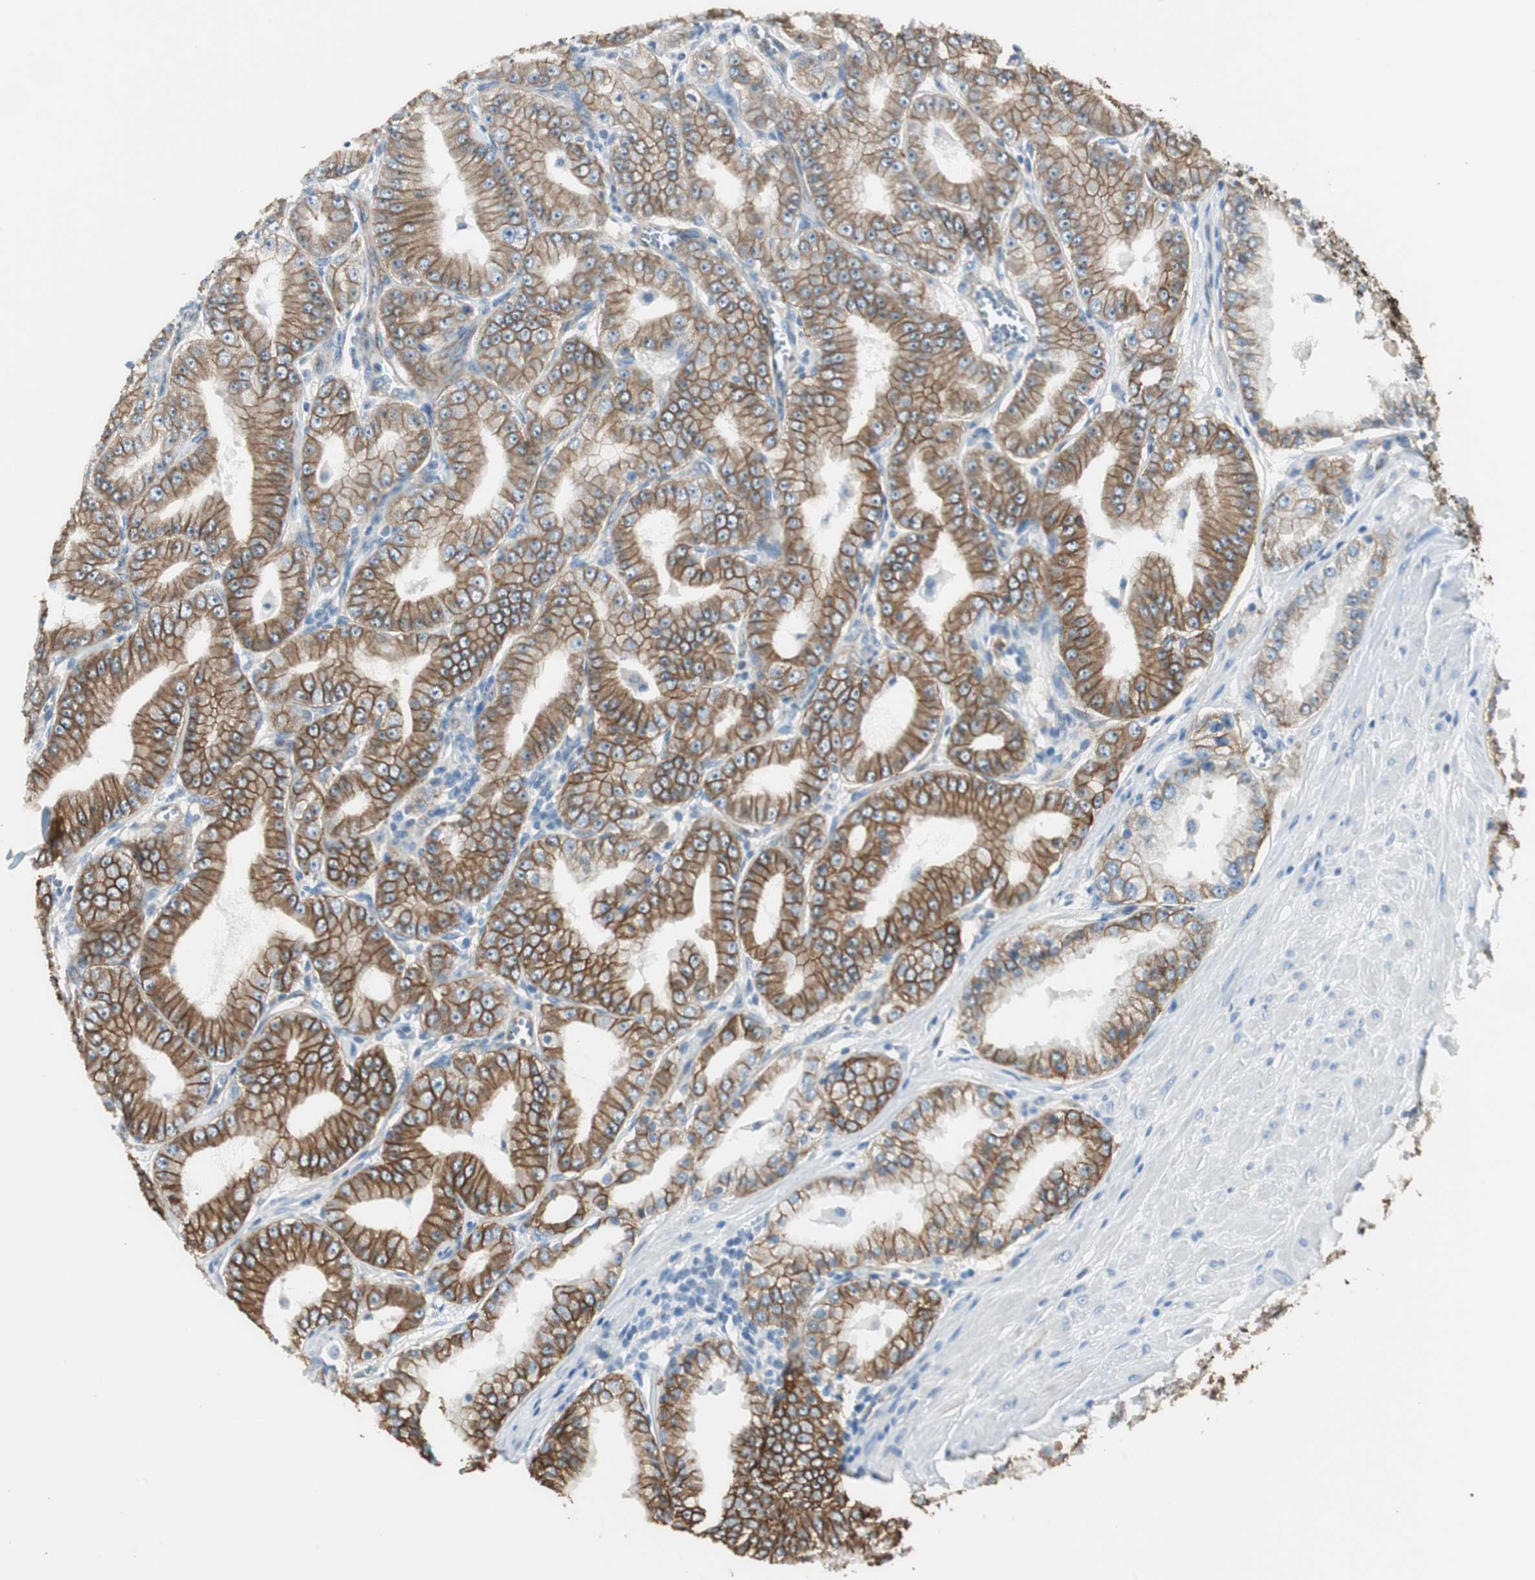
{"staining": {"intensity": "moderate", "quantity": ">75%", "location": "cytoplasmic/membranous"}, "tissue": "prostate cancer", "cell_type": "Tumor cells", "image_type": "cancer", "snomed": [{"axis": "morphology", "description": "Adenocarcinoma, High grade"}, {"axis": "topography", "description": "Prostate"}], "caption": "Human prostate high-grade adenocarcinoma stained with a protein marker reveals moderate staining in tumor cells.", "gene": "STXBP4", "patient": {"sex": "male", "age": 61}}